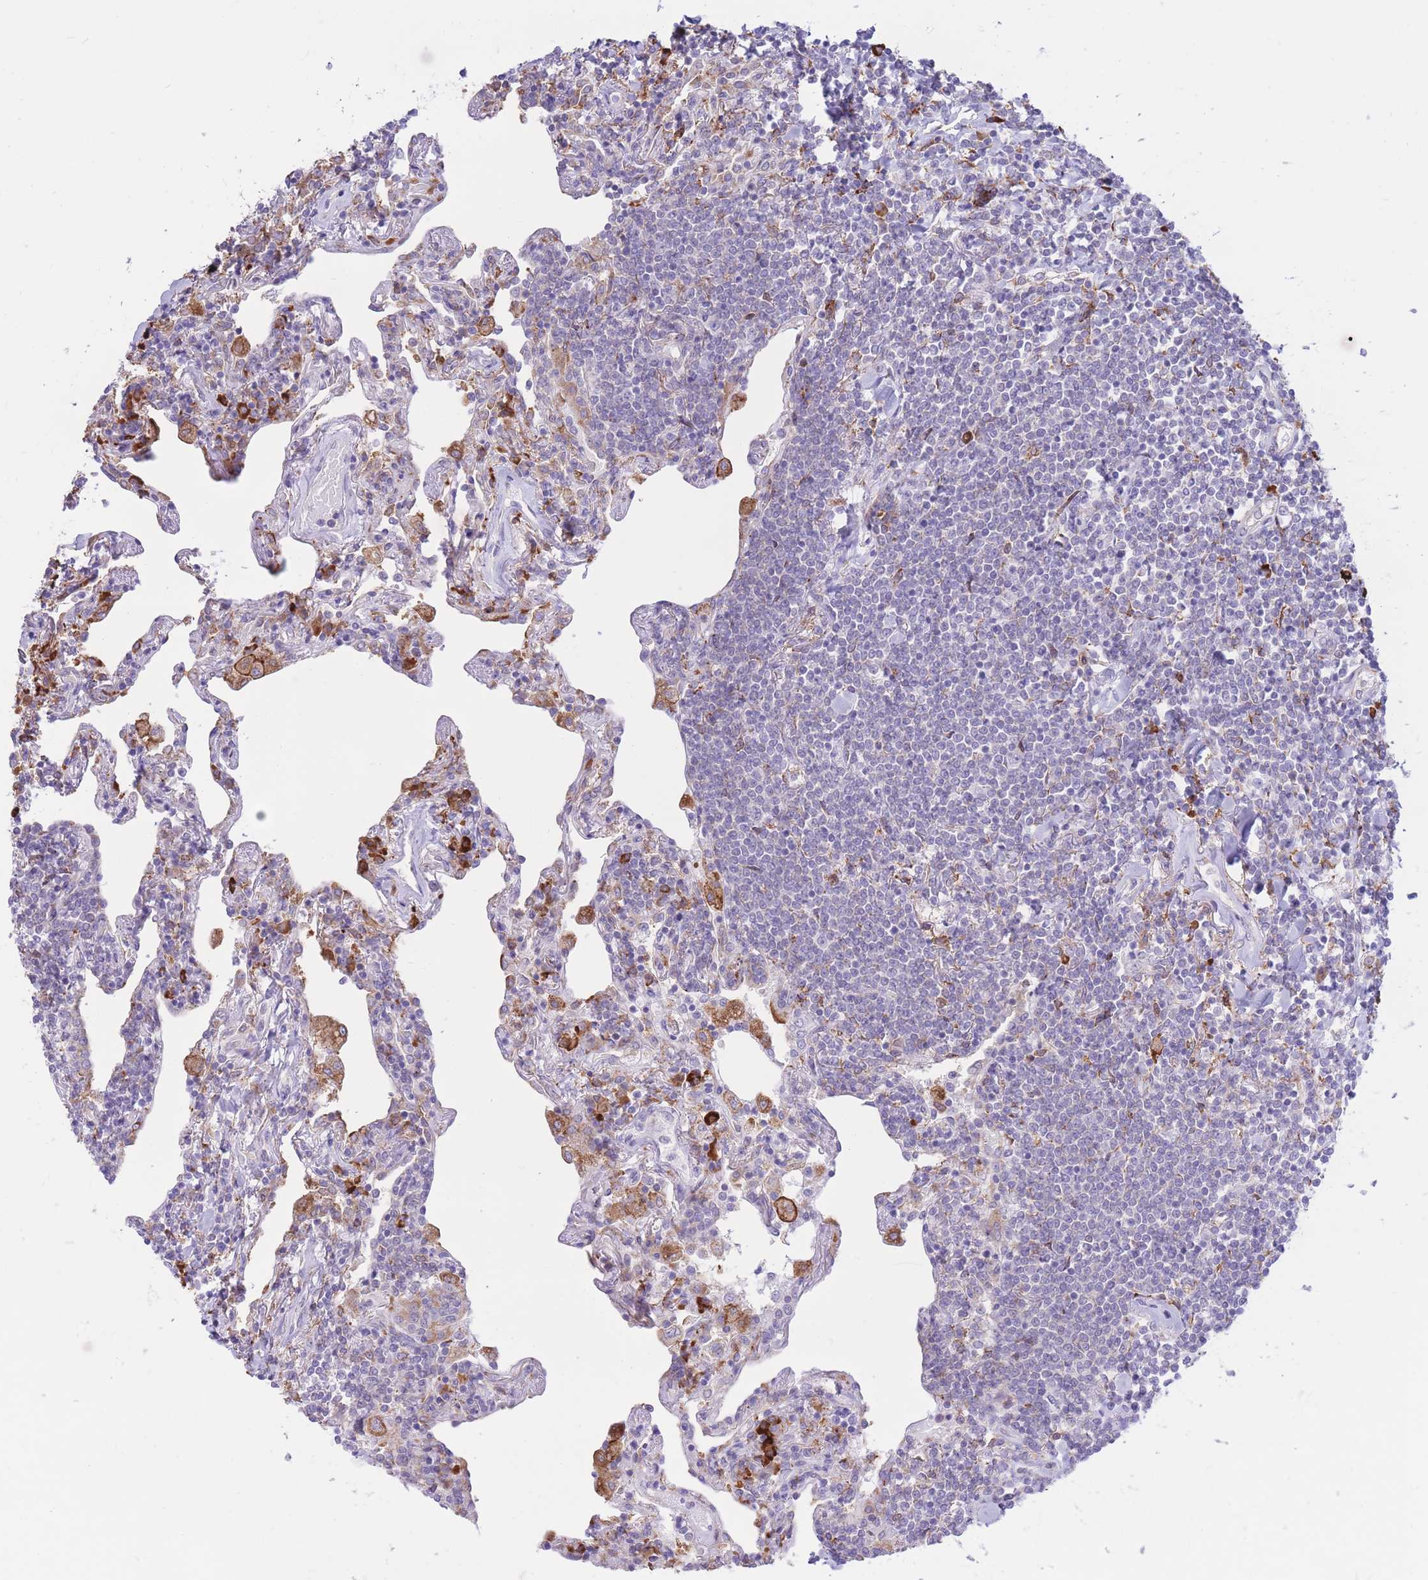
{"staining": {"intensity": "negative", "quantity": "none", "location": "none"}, "tissue": "lymphoma", "cell_type": "Tumor cells", "image_type": "cancer", "snomed": [{"axis": "morphology", "description": "Malignant lymphoma, non-Hodgkin's type, Low grade"}, {"axis": "topography", "description": "Lung"}], "caption": "A micrograph of human malignant lymphoma, non-Hodgkin's type (low-grade) is negative for staining in tumor cells. (Brightfield microscopy of DAB (3,3'-diaminobenzidine) IHC at high magnification).", "gene": "MYDGF", "patient": {"sex": "female", "age": 71}}